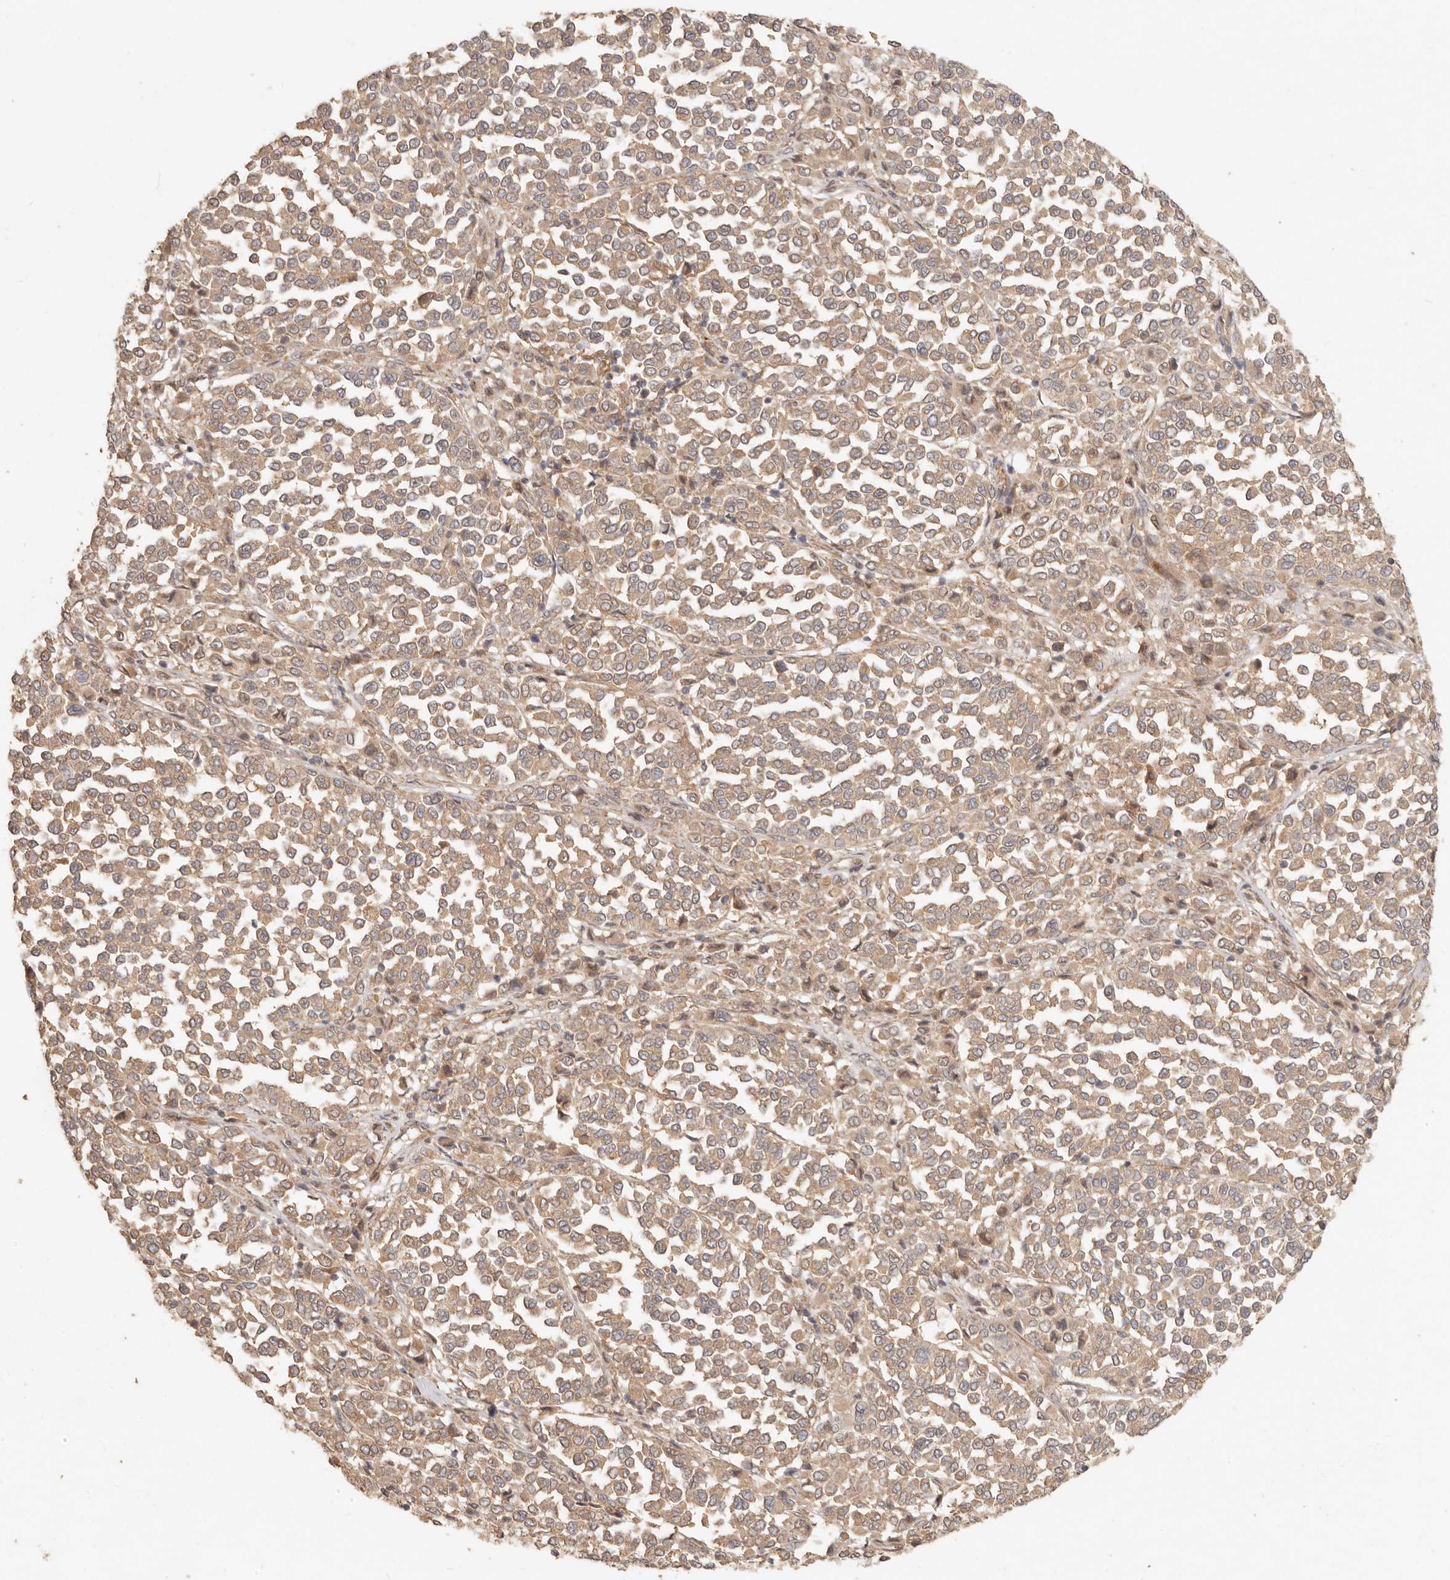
{"staining": {"intensity": "weak", "quantity": ">75%", "location": "cytoplasmic/membranous"}, "tissue": "melanoma", "cell_type": "Tumor cells", "image_type": "cancer", "snomed": [{"axis": "morphology", "description": "Malignant melanoma, Metastatic site"}, {"axis": "topography", "description": "Pancreas"}], "caption": "High-power microscopy captured an IHC image of malignant melanoma (metastatic site), revealing weak cytoplasmic/membranous expression in about >75% of tumor cells.", "gene": "VIPR1", "patient": {"sex": "female", "age": 30}}